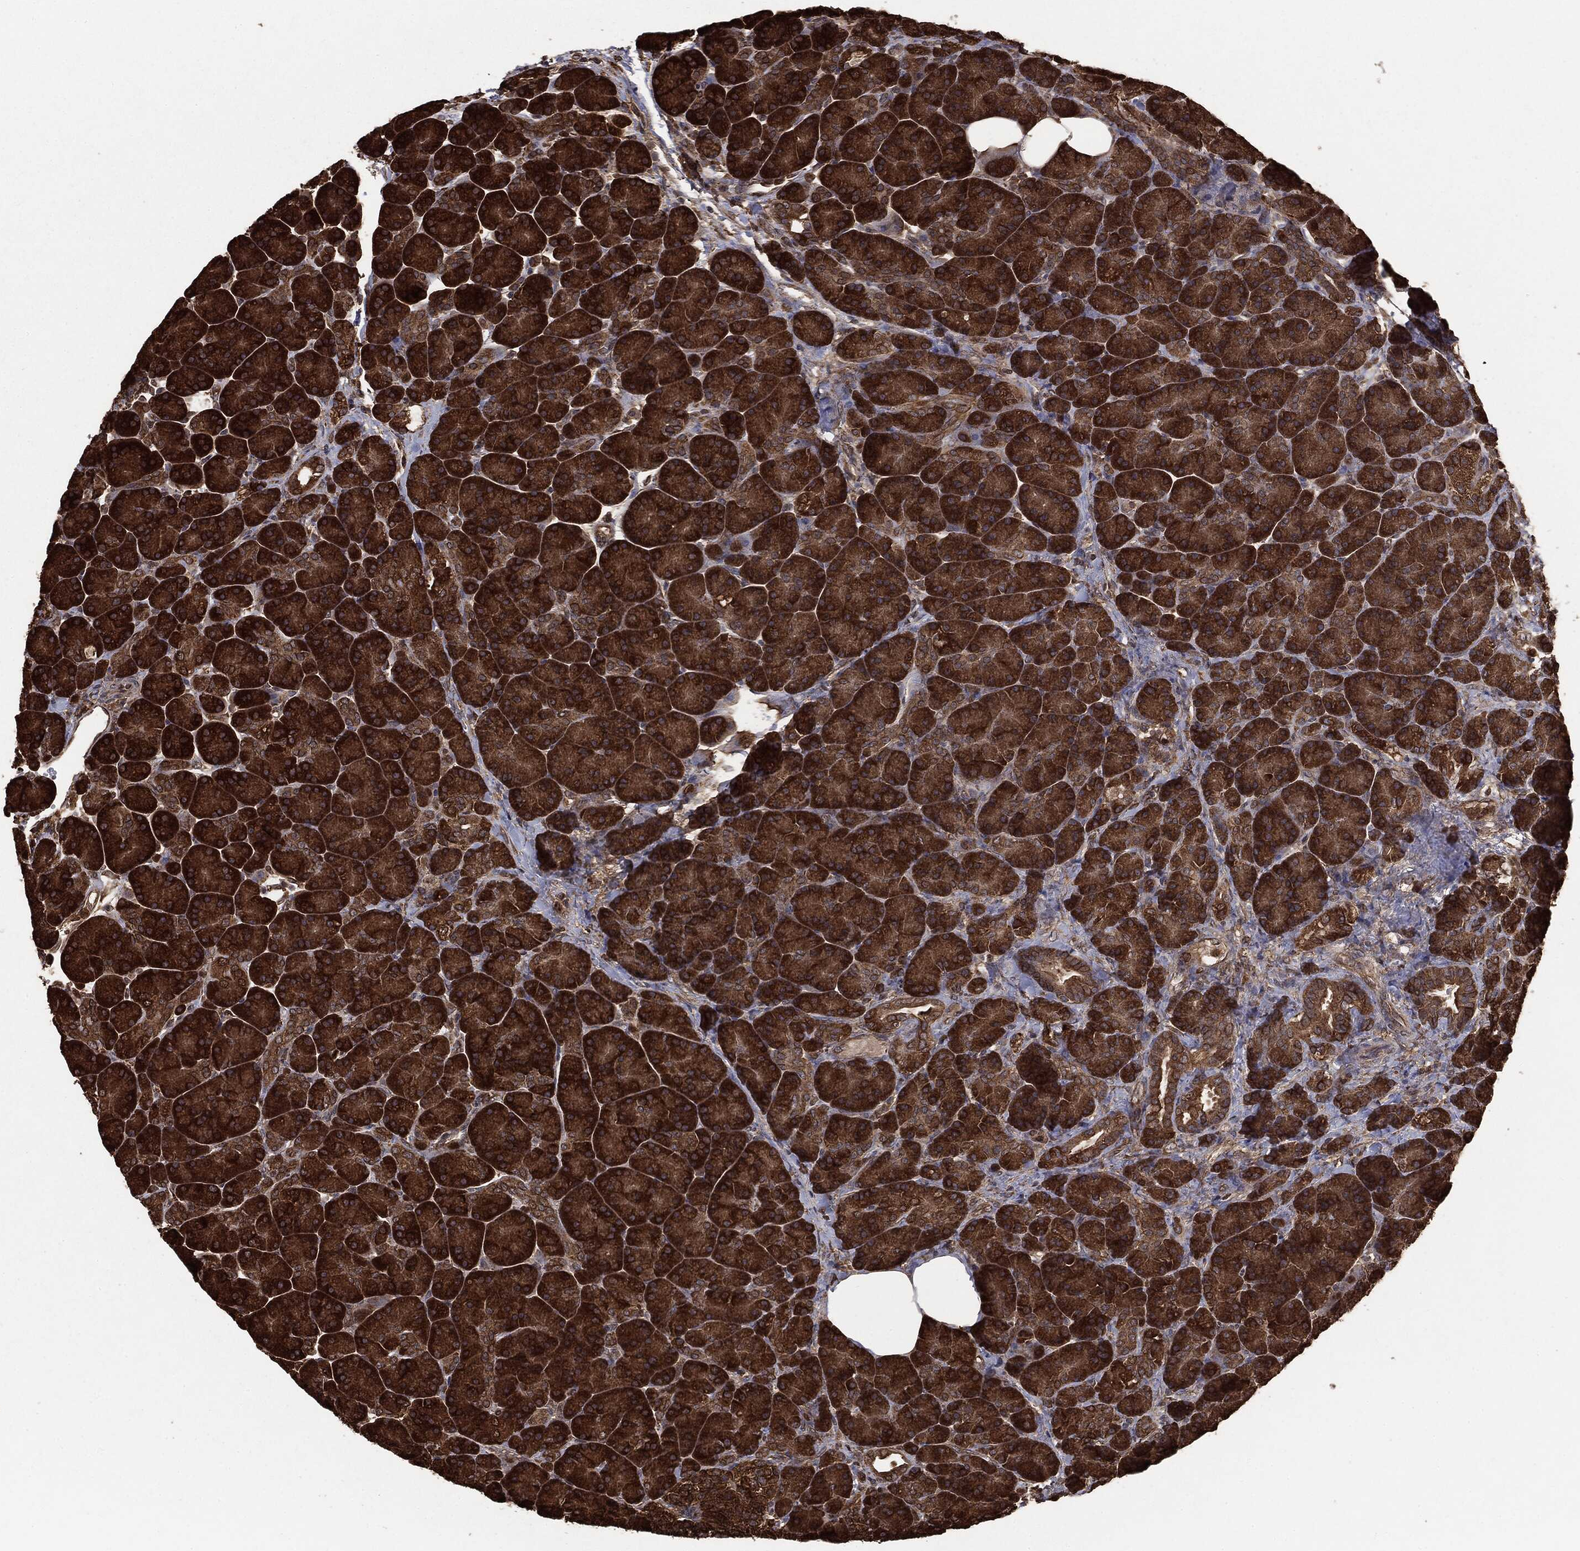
{"staining": {"intensity": "strong", "quantity": ">75%", "location": "cytoplasmic/membranous"}, "tissue": "pancreas", "cell_type": "Exocrine glandular cells", "image_type": "normal", "snomed": [{"axis": "morphology", "description": "Normal tissue, NOS"}, {"axis": "topography", "description": "Pancreas"}], "caption": "Pancreas stained with immunohistochemistry exhibits strong cytoplasmic/membranous positivity in approximately >75% of exocrine glandular cells.", "gene": "NME1", "patient": {"sex": "female", "age": 63}}